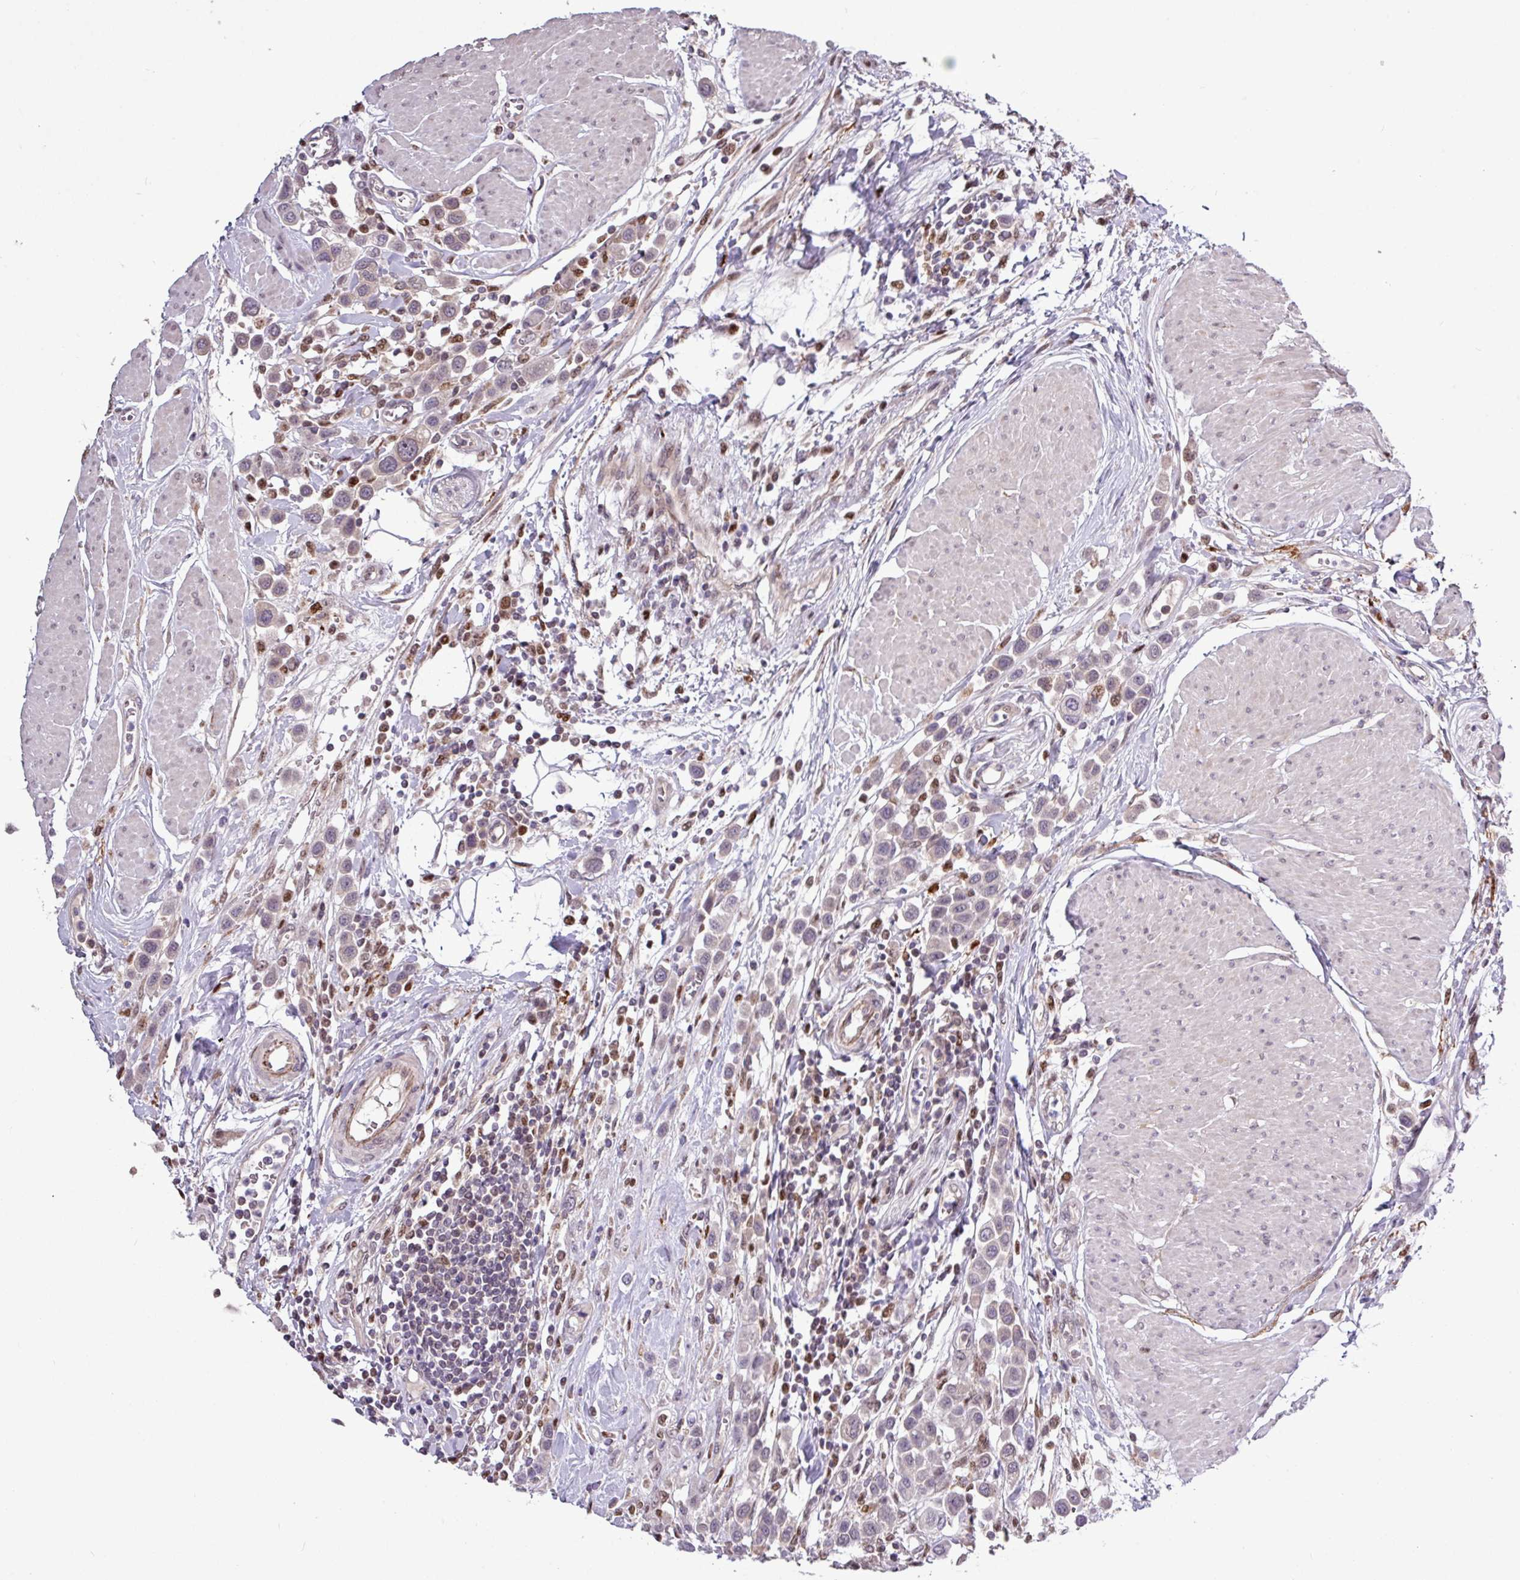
{"staining": {"intensity": "weak", "quantity": "<25%", "location": "cytoplasmic/membranous"}, "tissue": "urothelial cancer", "cell_type": "Tumor cells", "image_type": "cancer", "snomed": [{"axis": "morphology", "description": "Urothelial carcinoma, High grade"}, {"axis": "topography", "description": "Urinary bladder"}], "caption": "Immunohistochemistry (IHC) histopathology image of human high-grade urothelial carcinoma stained for a protein (brown), which reveals no positivity in tumor cells. Nuclei are stained in blue.", "gene": "SKIC2", "patient": {"sex": "male", "age": 50}}